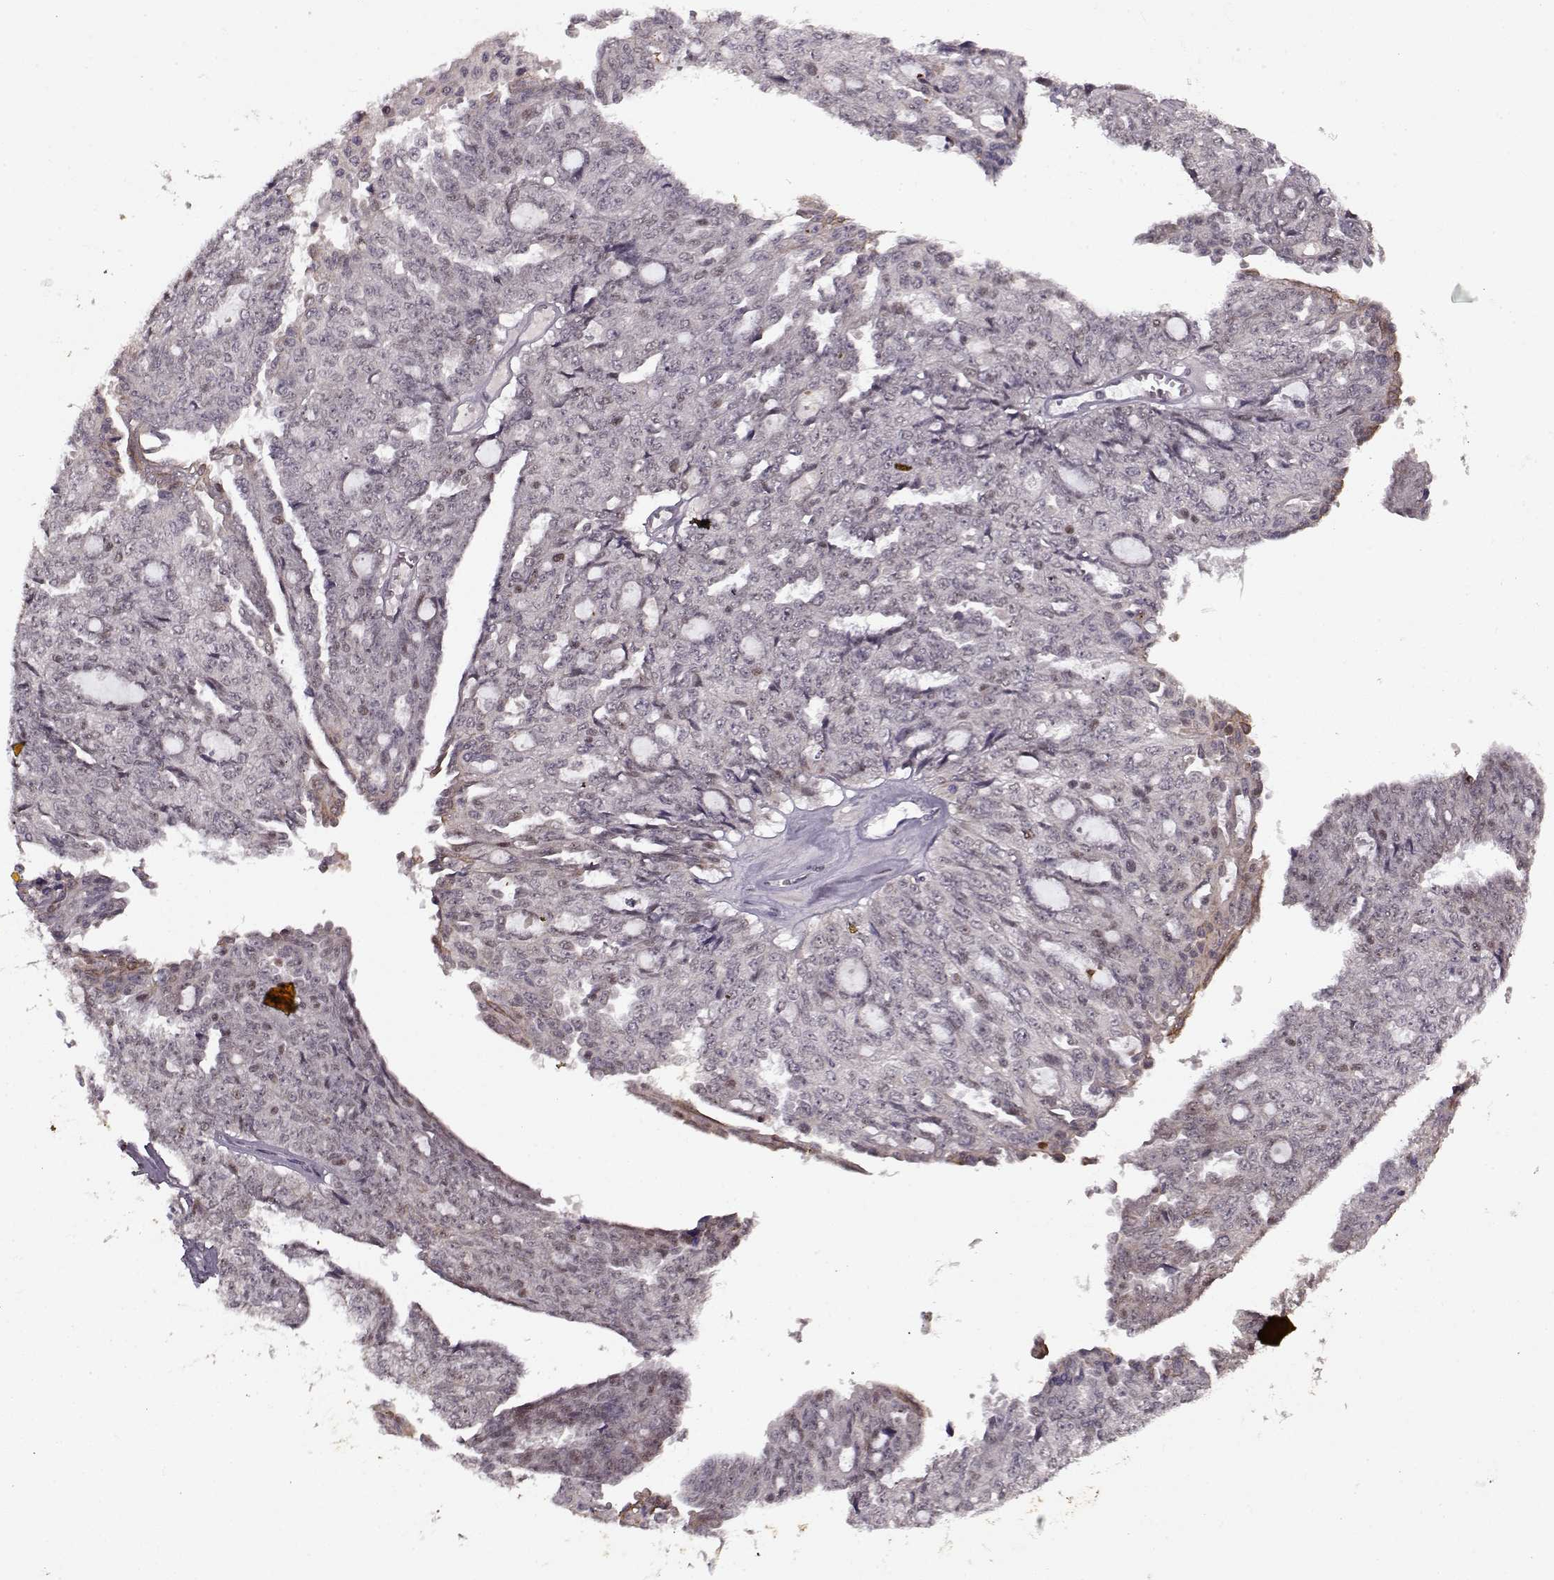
{"staining": {"intensity": "negative", "quantity": "none", "location": "none"}, "tissue": "ovarian cancer", "cell_type": "Tumor cells", "image_type": "cancer", "snomed": [{"axis": "morphology", "description": "Cystadenocarcinoma, serous, NOS"}, {"axis": "topography", "description": "Ovary"}], "caption": "Immunohistochemical staining of human ovarian cancer (serous cystadenocarcinoma) displays no significant expression in tumor cells. (DAB (3,3'-diaminobenzidine) IHC with hematoxylin counter stain).", "gene": "DENND4B", "patient": {"sex": "female", "age": 71}}